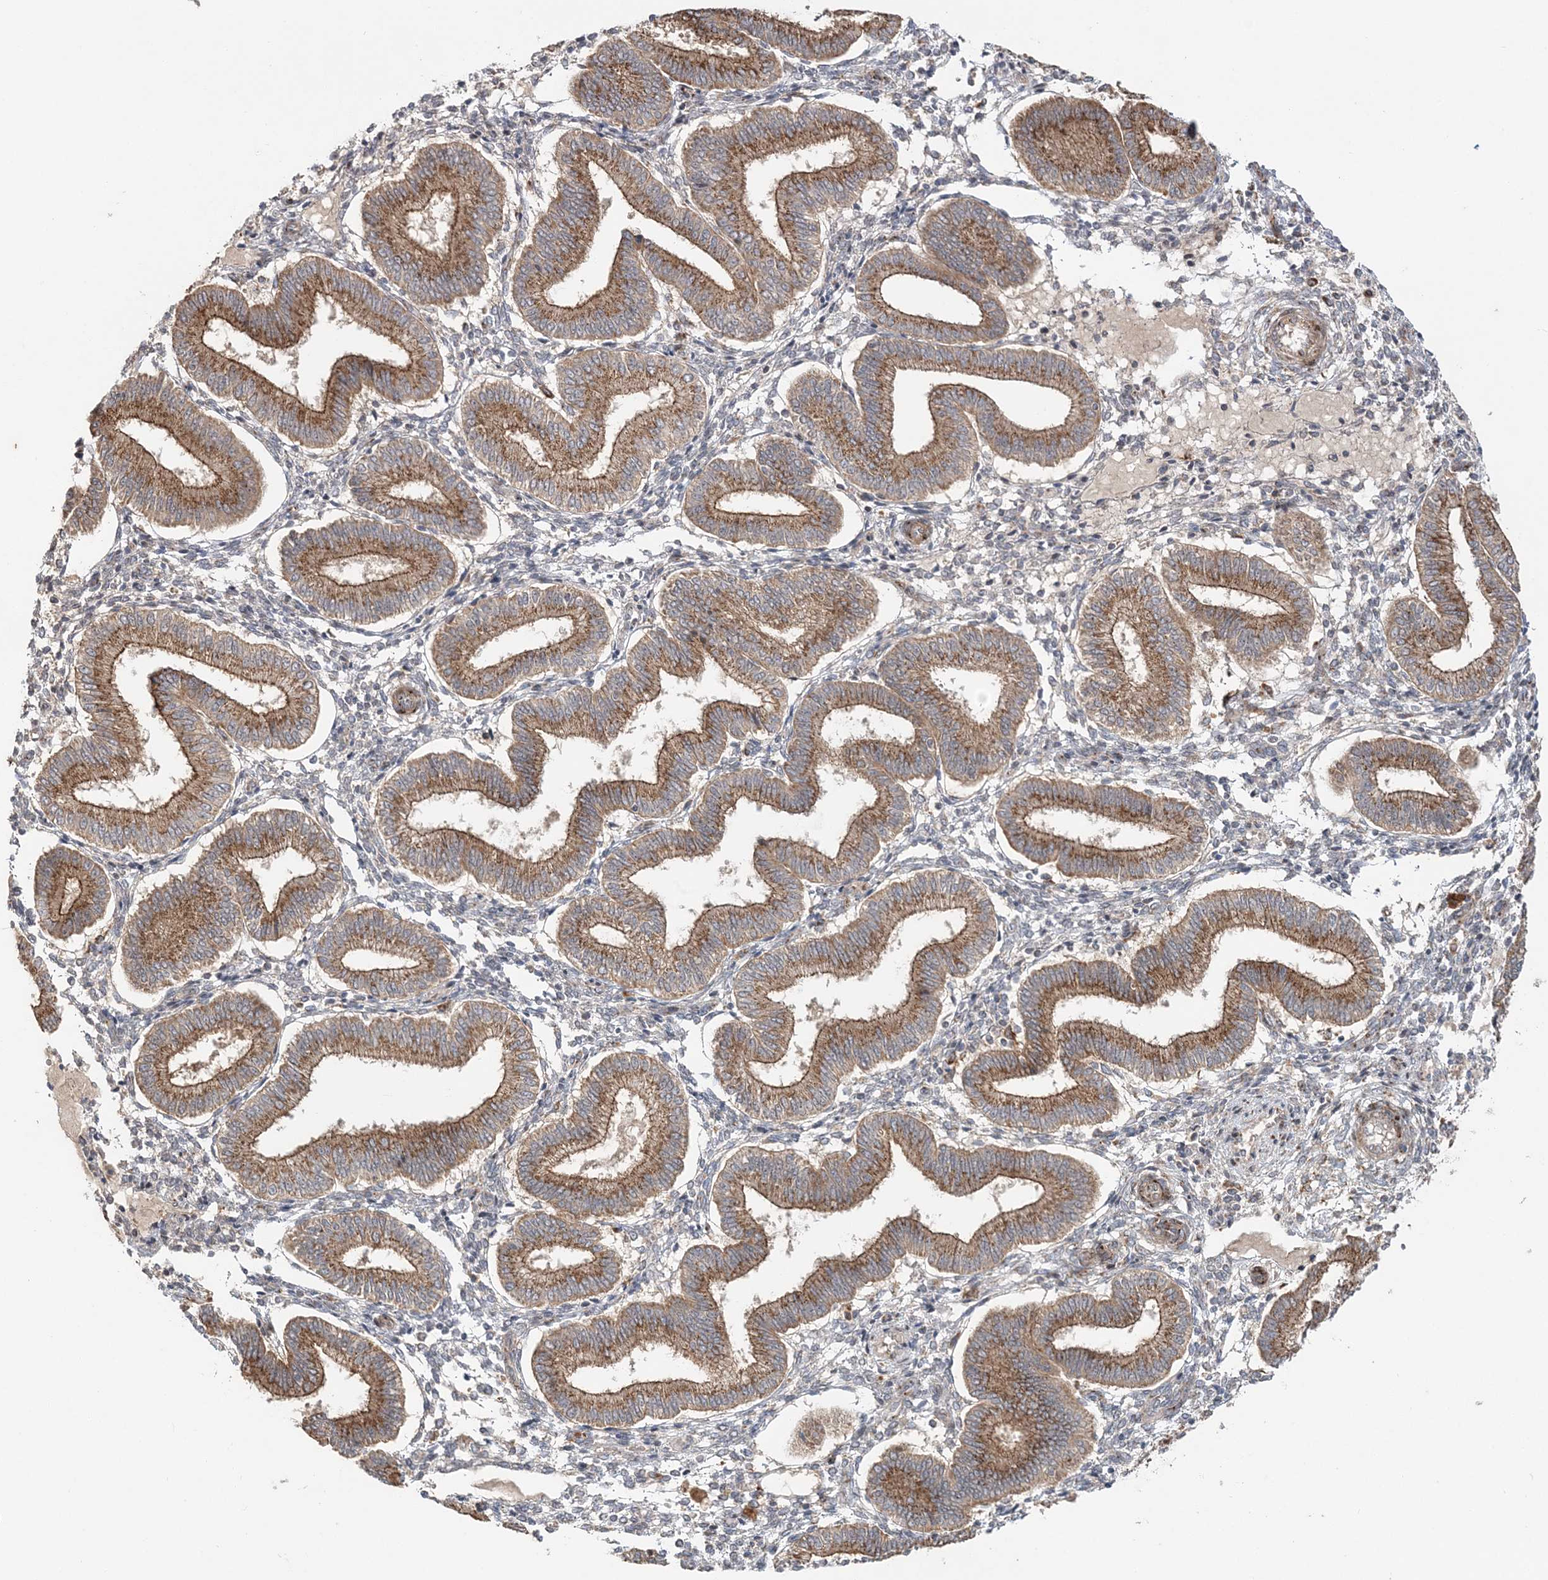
{"staining": {"intensity": "moderate", "quantity": "<25%", "location": "cytoplasmic/membranous"}, "tissue": "endometrium", "cell_type": "Cells in endometrial stroma", "image_type": "normal", "snomed": [{"axis": "morphology", "description": "Normal tissue, NOS"}, {"axis": "topography", "description": "Endometrium"}], "caption": "Moderate cytoplasmic/membranous positivity for a protein is seen in approximately <25% of cells in endometrial stroma of unremarkable endometrium using immunohistochemistry.", "gene": "ABCC3", "patient": {"sex": "female", "age": 39}}